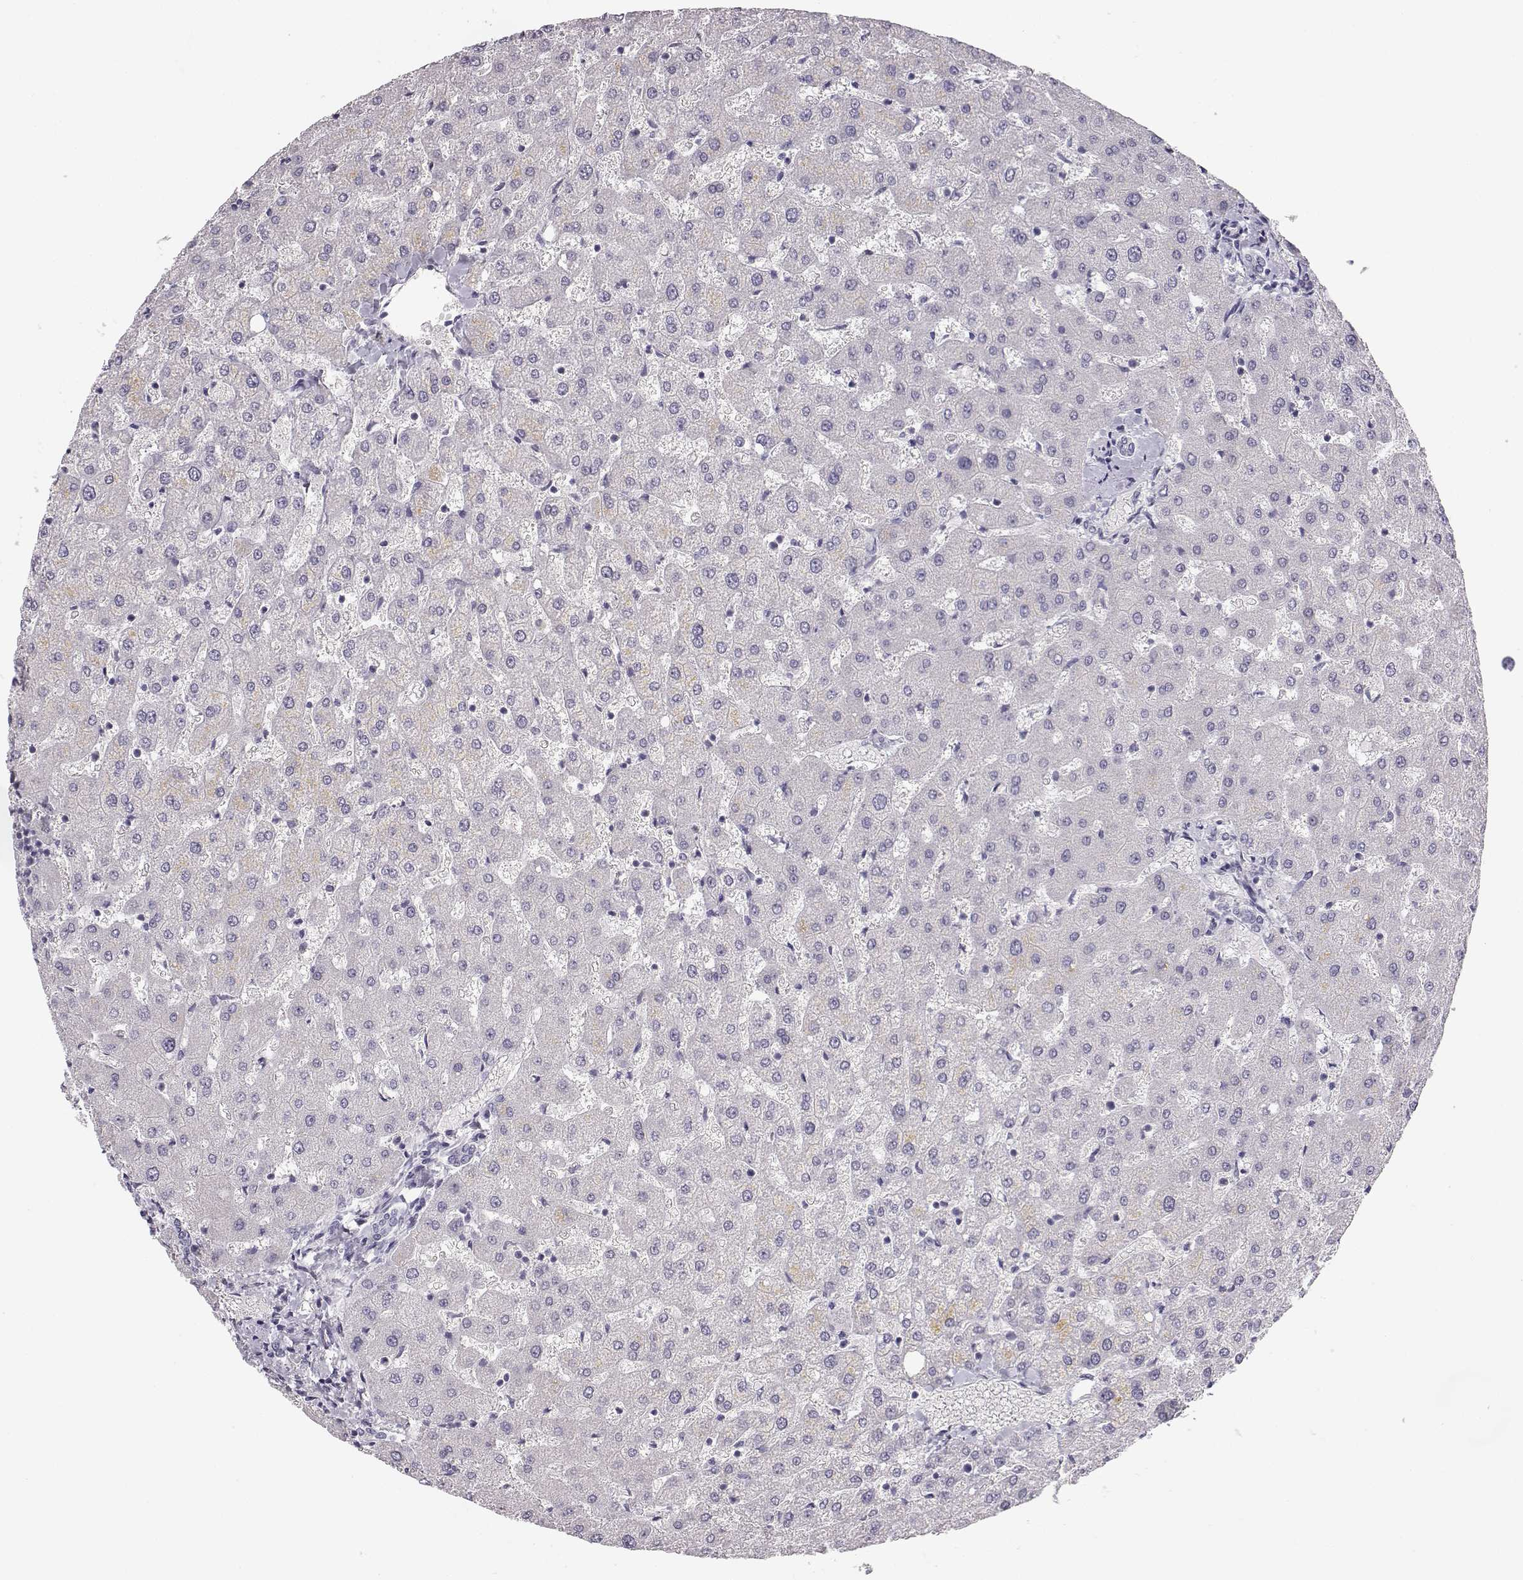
{"staining": {"intensity": "negative", "quantity": "none", "location": "none"}, "tissue": "liver", "cell_type": "Cholangiocytes", "image_type": "normal", "snomed": [{"axis": "morphology", "description": "Normal tissue, NOS"}, {"axis": "topography", "description": "Liver"}], "caption": "There is no significant expression in cholangiocytes of liver. (DAB IHC with hematoxylin counter stain).", "gene": "MYCBPAP", "patient": {"sex": "female", "age": 50}}